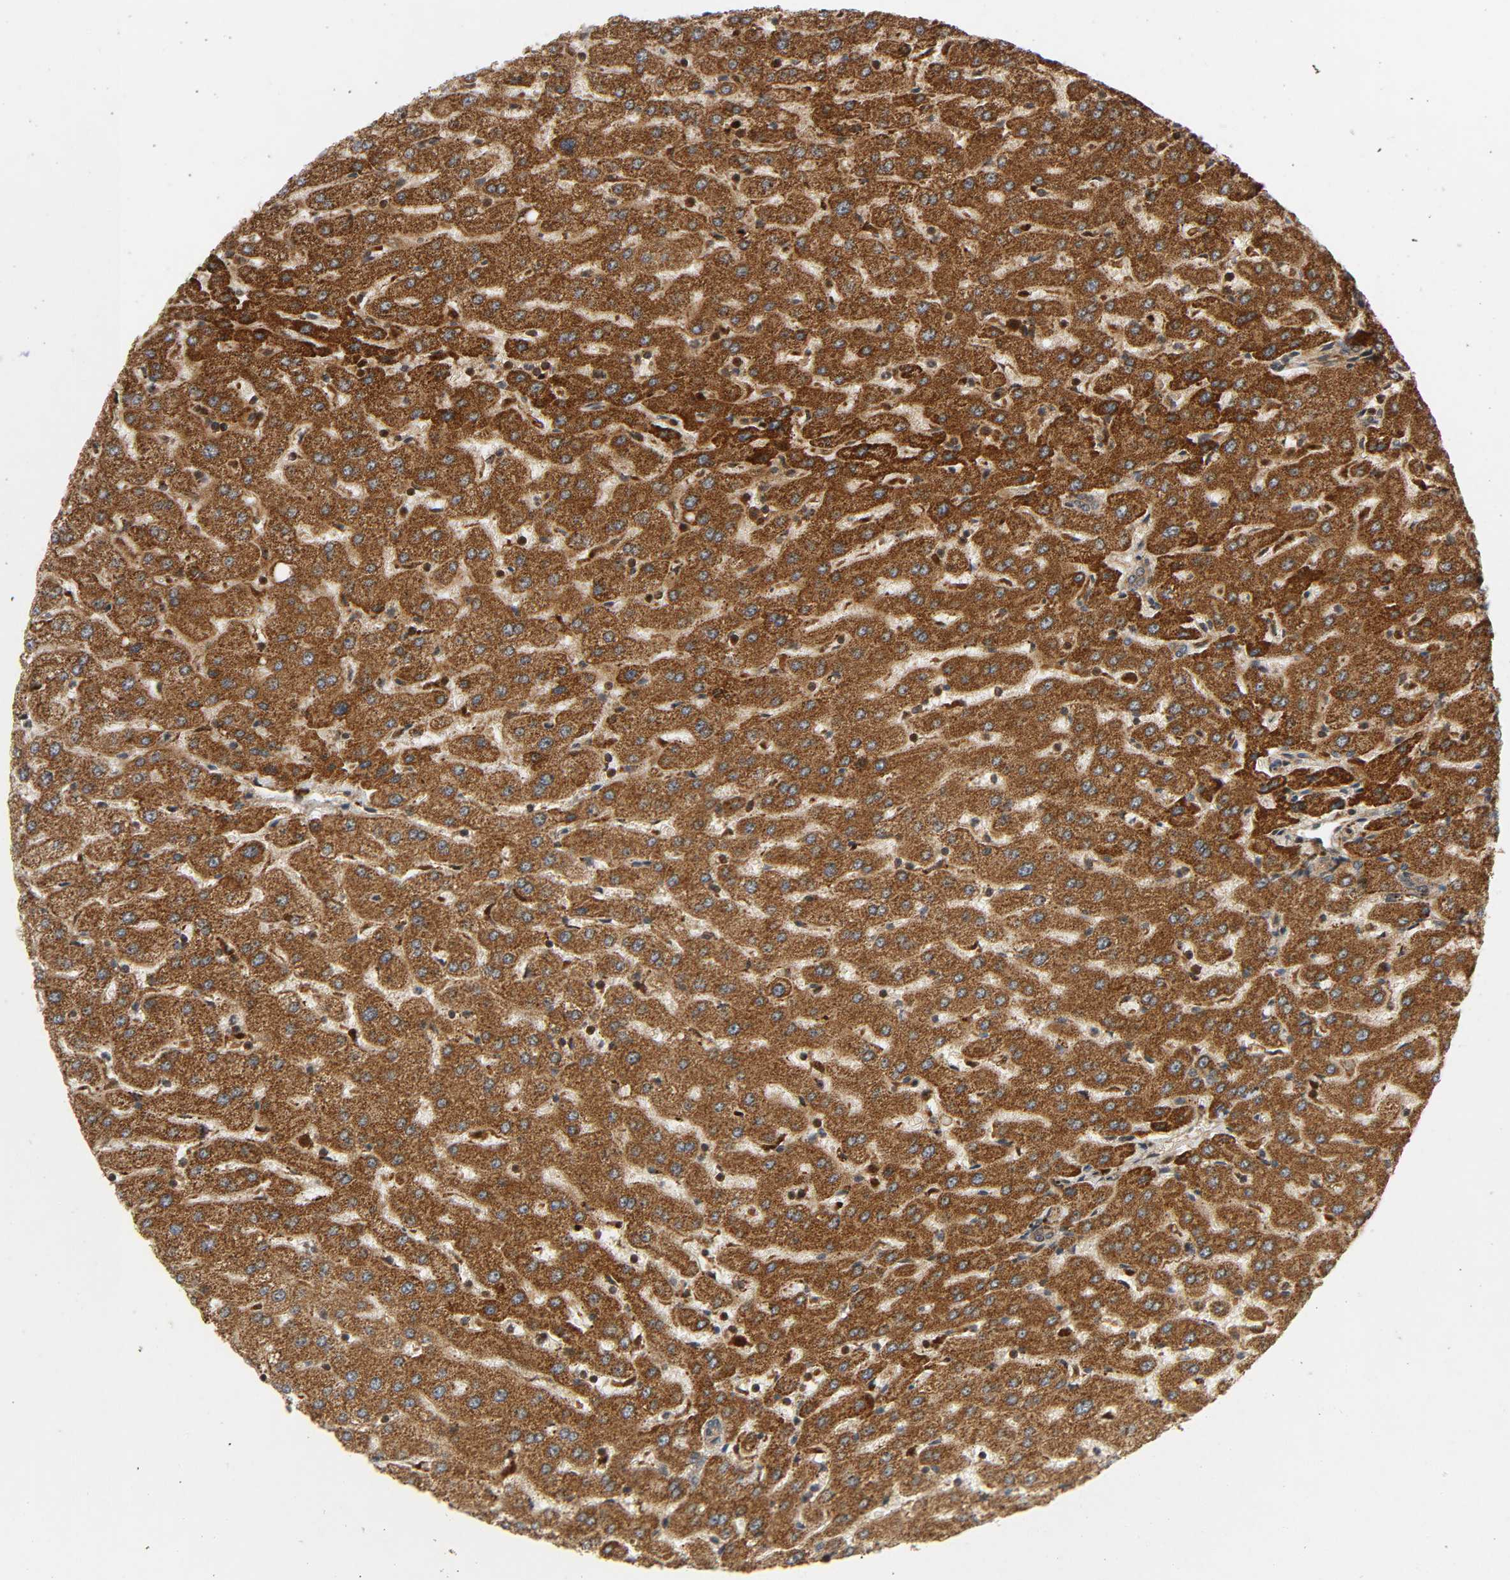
{"staining": {"intensity": "moderate", "quantity": ">75%", "location": "cytoplasmic/membranous"}, "tissue": "liver", "cell_type": "Cholangiocytes", "image_type": "normal", "snomed": [{"axis": "morphology", "description": "Normal tissue, NOS"}, {"axis": "morphology", "description": "Fibrosis, NOS"}, {"axis": "topography", "description": "Liver"}], "caption": "A medium amount of moderate cytoplasmic/membranous expression is present in about >75% of cholangiocytes in unremarkable liver.", "gene": "CHUK", "patient": {"sex": "female", "age": 29}}